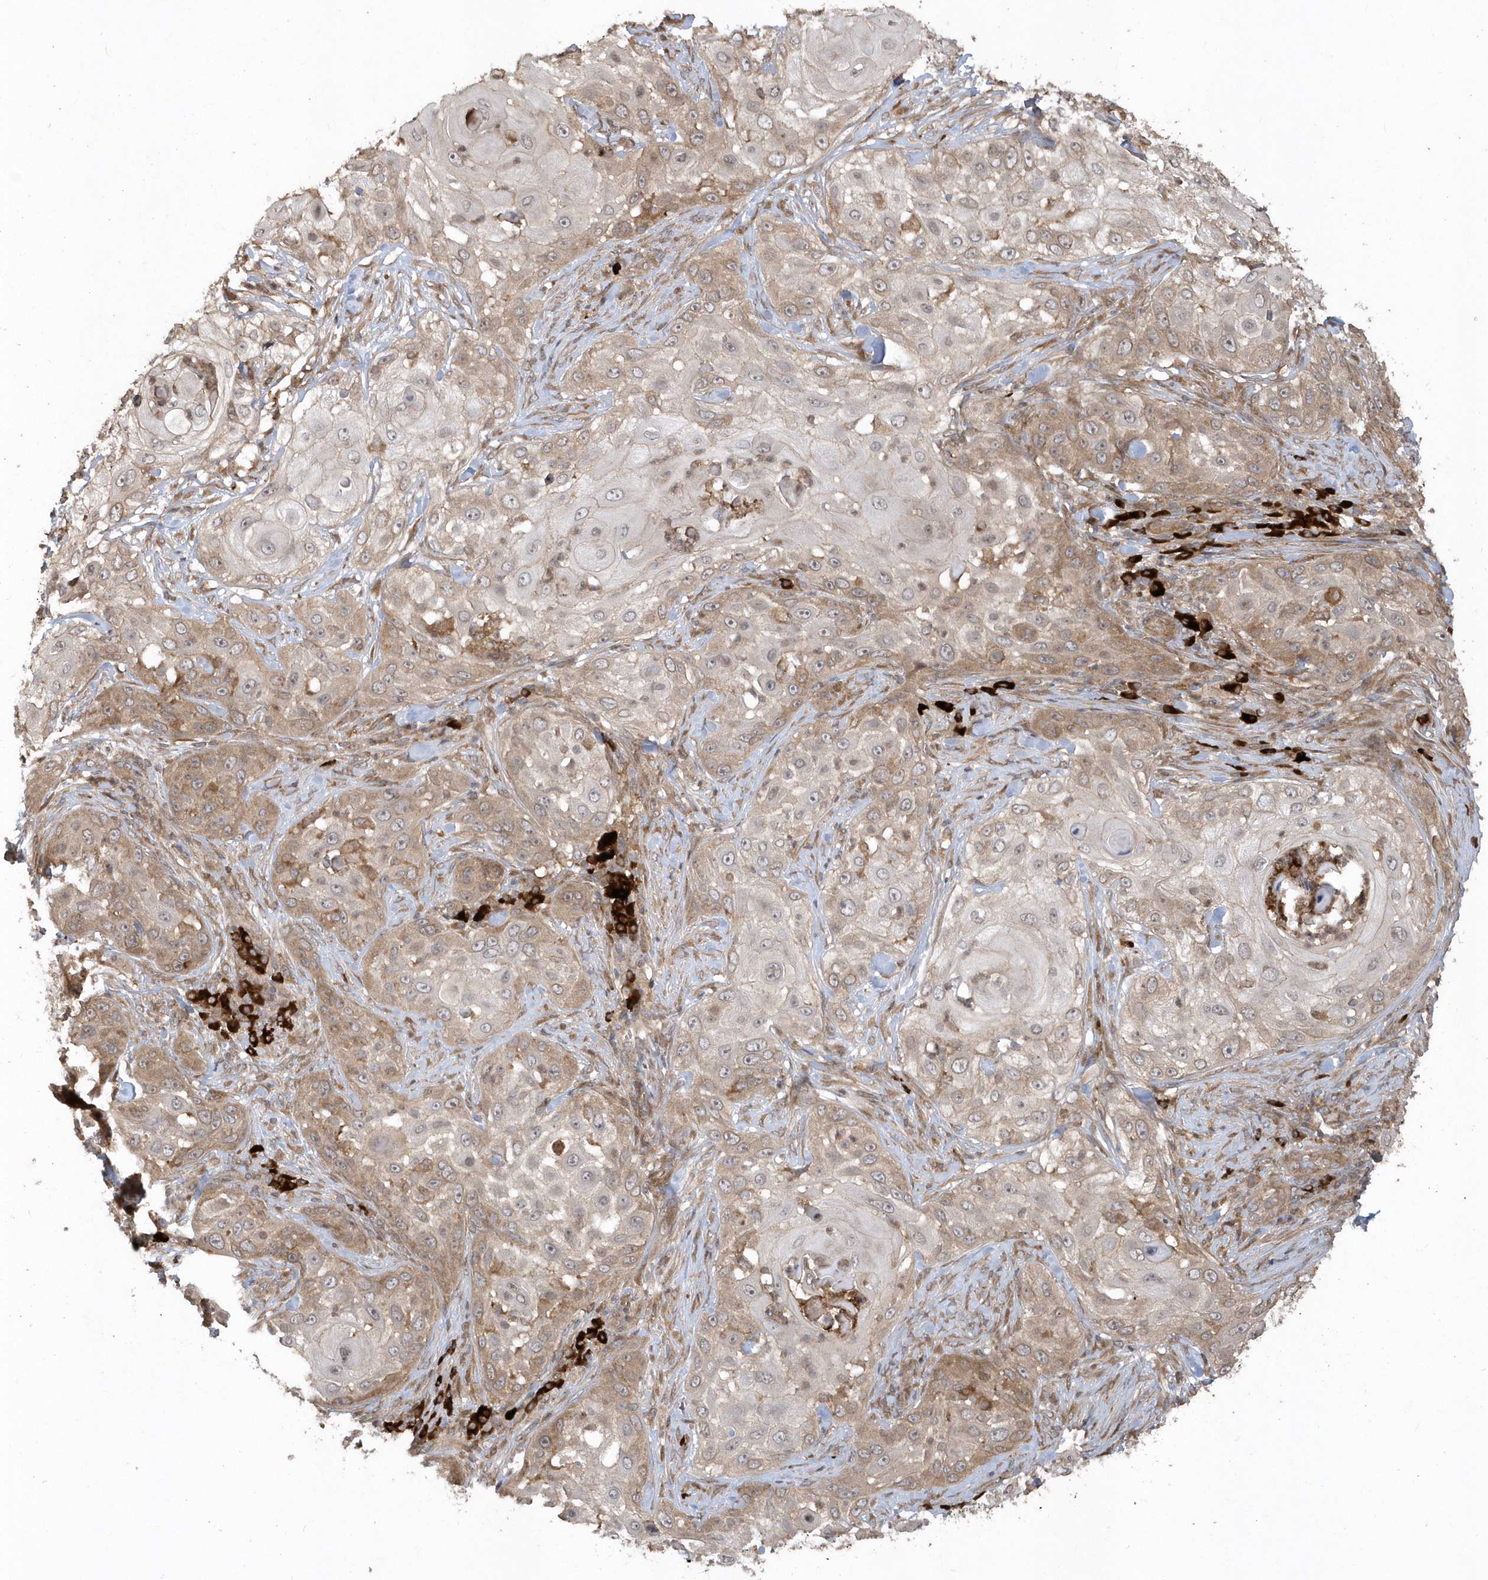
{"staining": {"intensity": "weak", "quantity": "25%-75%", "location": "cytoplasmic/membranous"}, "tissue": "skin cancer", "cell_type": "Tumor cells", "image_type": "cancer", "snomed": [{"axis": "morphology", "description": "Squamous cell carcinoma, NOS"}, {"axis": "topography", "description": "Skin"}], "caption": "This is a photomicrograph of immunohistochemistry (IHC) staining of skin cancer (squamous cell carcinoma), which shows weak expression in the cytoplasmic/membranous of tumor cells.", "gene": "HERPUD1", "patient": {"sex": "female", "age": 44}}